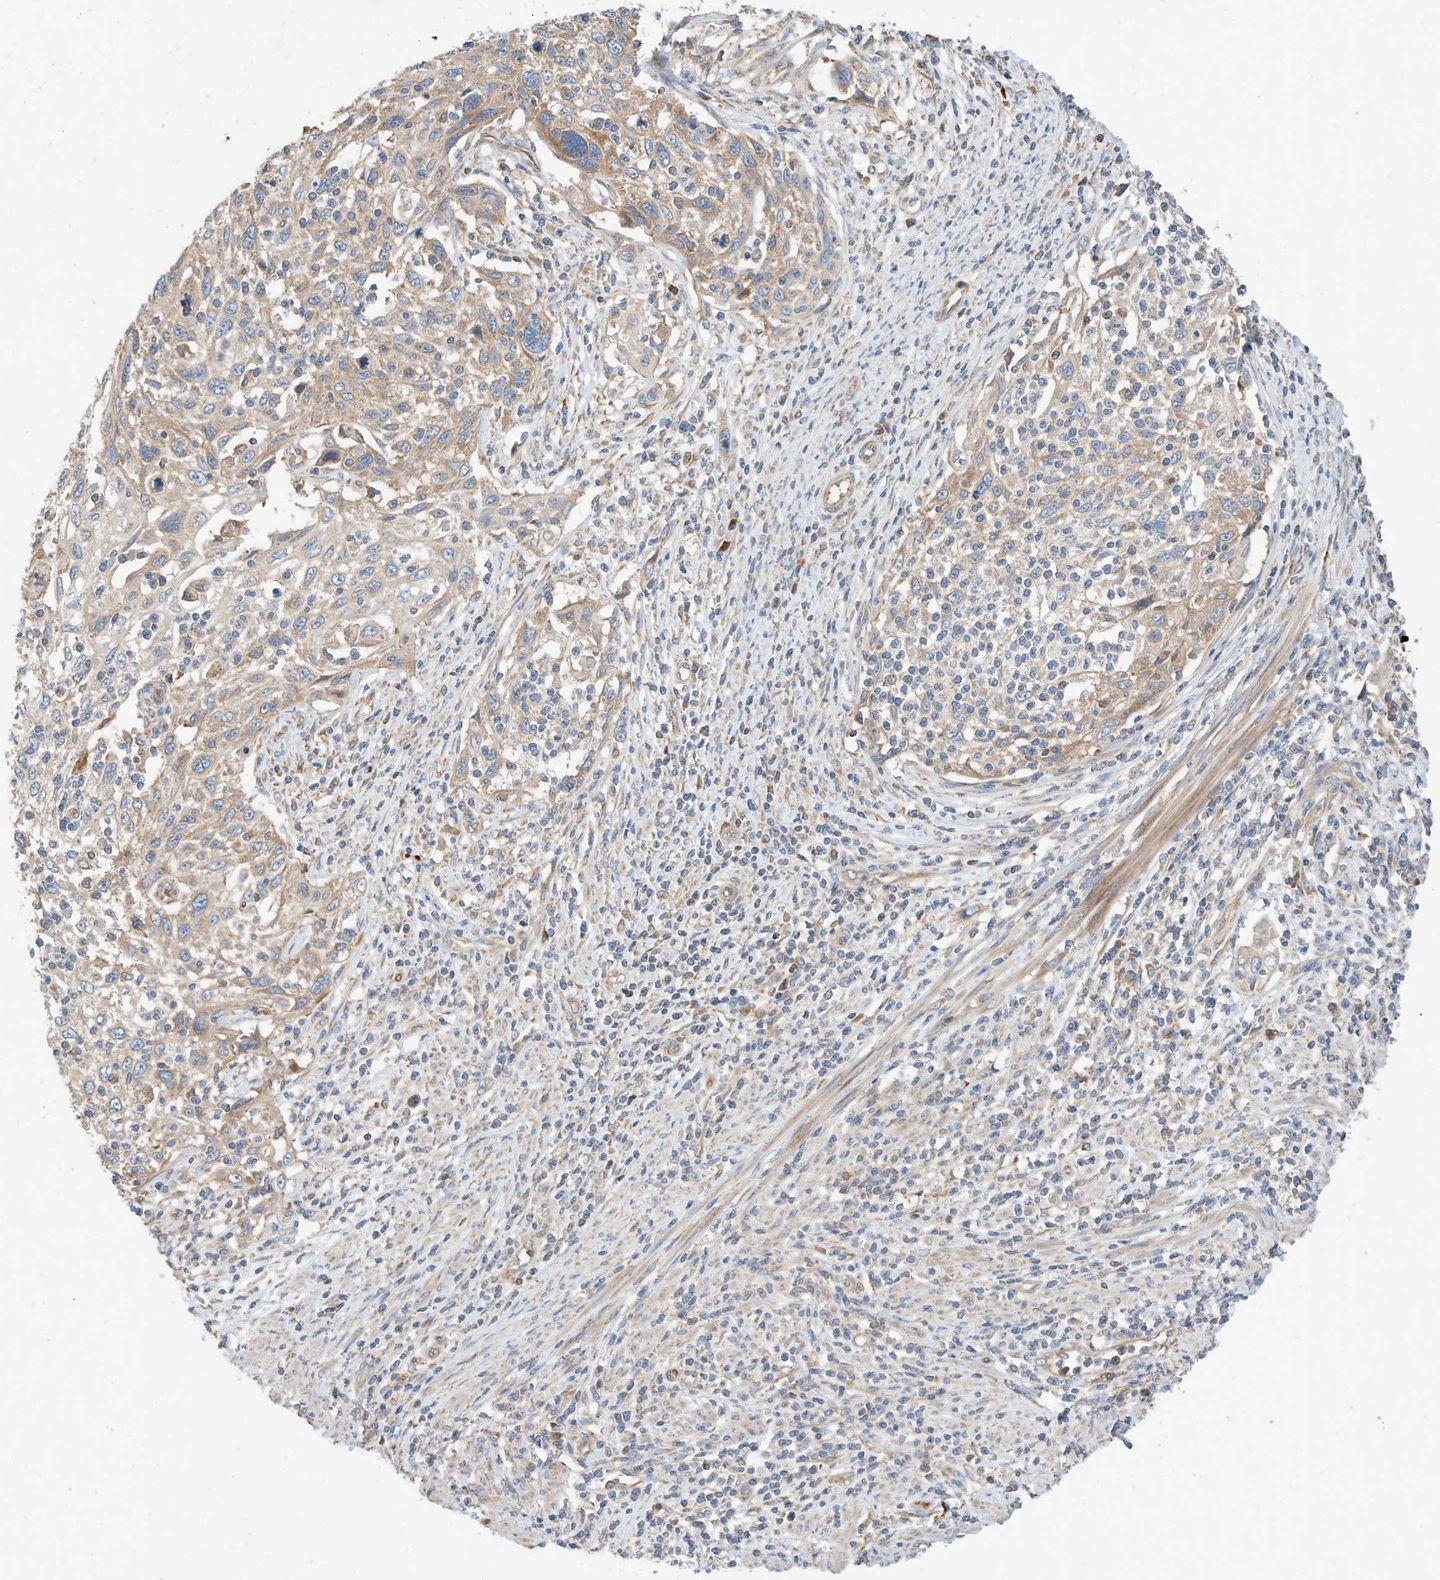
{"staining": {"intensity": "moderate", "quantity": "25%-75%", "location": "cytoplasmic/membranous"}, "tissue": "cervical cancer", "cell_type": "Tumor cells", "image_type": "cancer", "snomed": [{"axis": "morphology", "description": "Squamous cell carcinoma, NOS"}, {"axis": "topography", "description": "Cervix"}], "caption": "Approximately 25%-75% of tumor cells in human cervical cancer (squamous cell carcinoma) exhibit moderate cytoplasmic/membranous protein expression as visualized by brown immunohistochemical staining.", "gene": "CPAMD8", "patient": {"sex": "female", "age": 70}}